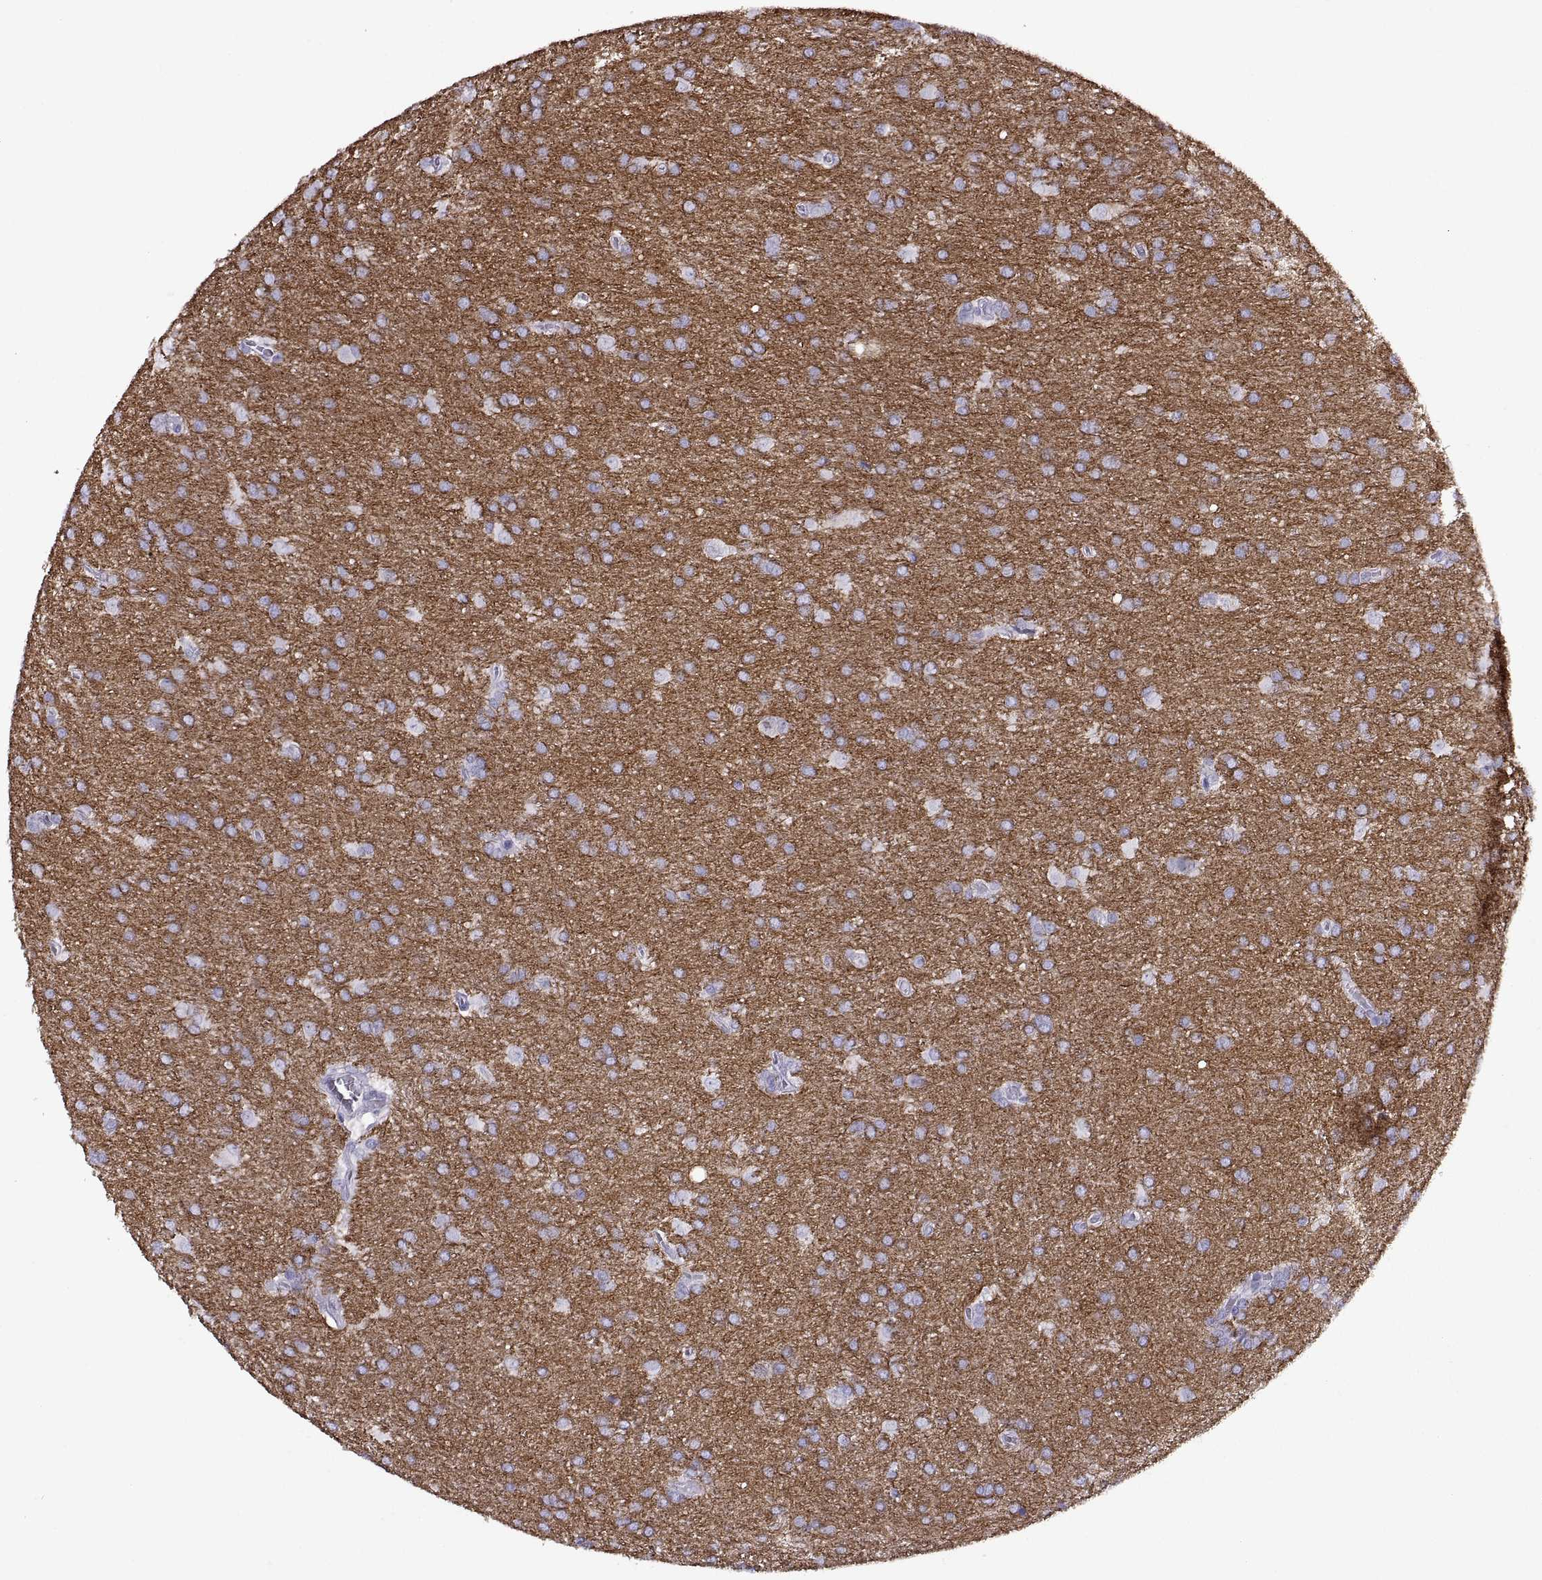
{"staining": {"intensity": "negative", "quantity": "none", "location": "none"}, "tissue": "glioma", "cell_type": "Tumor cells", "image_type": "cancer", "snomed": [{"axis": "morphology", "description": "Glioma, malignant, Low grade"}, {"axis": "topography", "description": "Brain"}], "caption": "The image displays no significant staining in tumor cells of low-grade glioma (malignant).", "gene": "RGS20", "patient": {"sex": "female", "age": 32}}